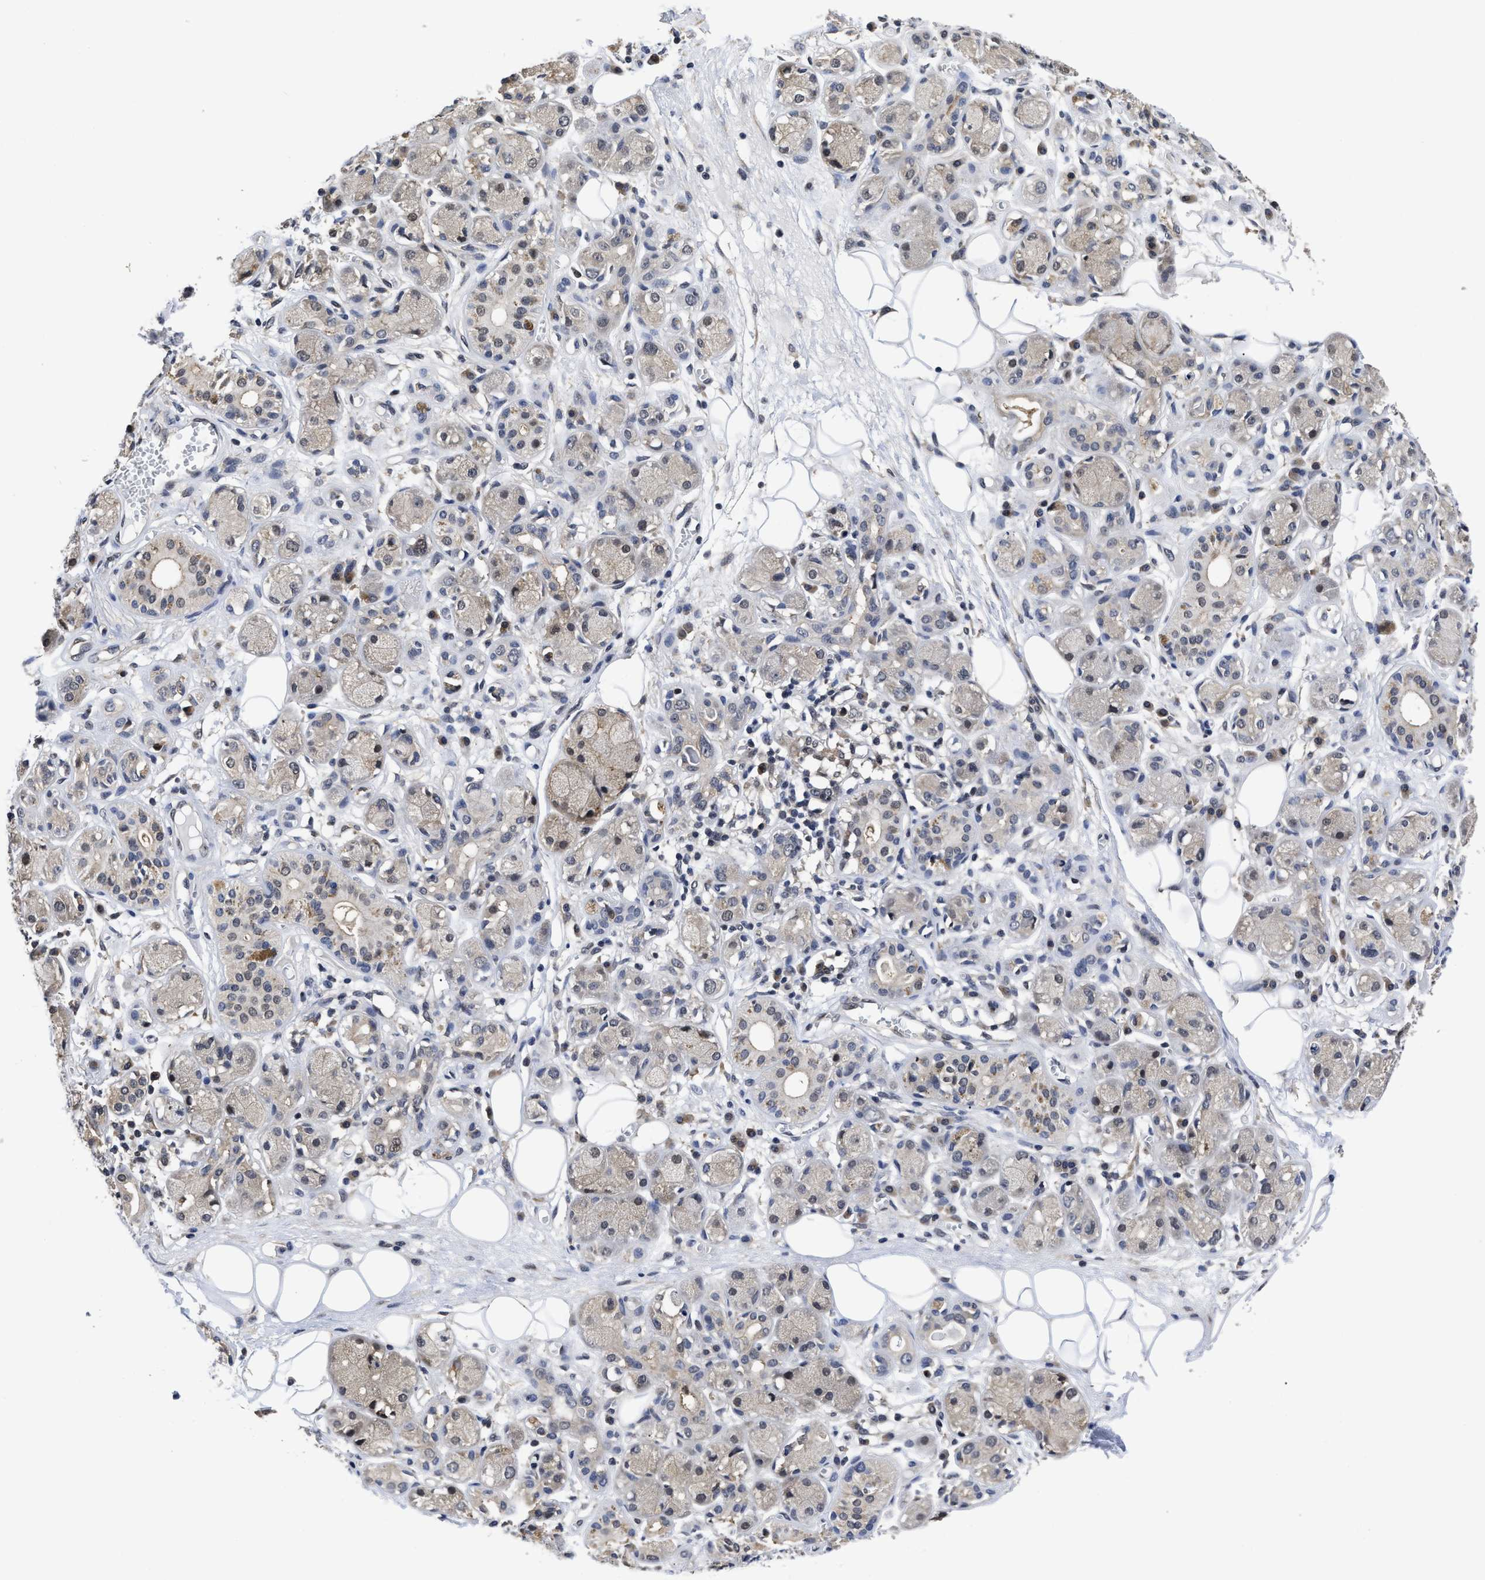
{"staining": {"intensity": "moderate", "quantity": ">75%", "location": "nuclear"}, "tissue": "adipose tissue", "cell_type": "Adipocytes", "image_type": "normal", "snomed": [{"axis": "morphology", "description": "Normal tissue, NOS"}, {"axis": "morphology", "description": "Inflammation, NOS"}, {"axis": "topography", "description": "Salivary gland"}, {"axis": "topography", "description": "Peripheral nerve tissue"}], "caption": "Protein positivity by immunohistochemistry (IHC) demonstrates moderate nuclear expression in approximately >75% of adipocytes in benign adipose tissue.", "gene": "MCOLN2", "patient": {"sex": "female", "age": 75}}